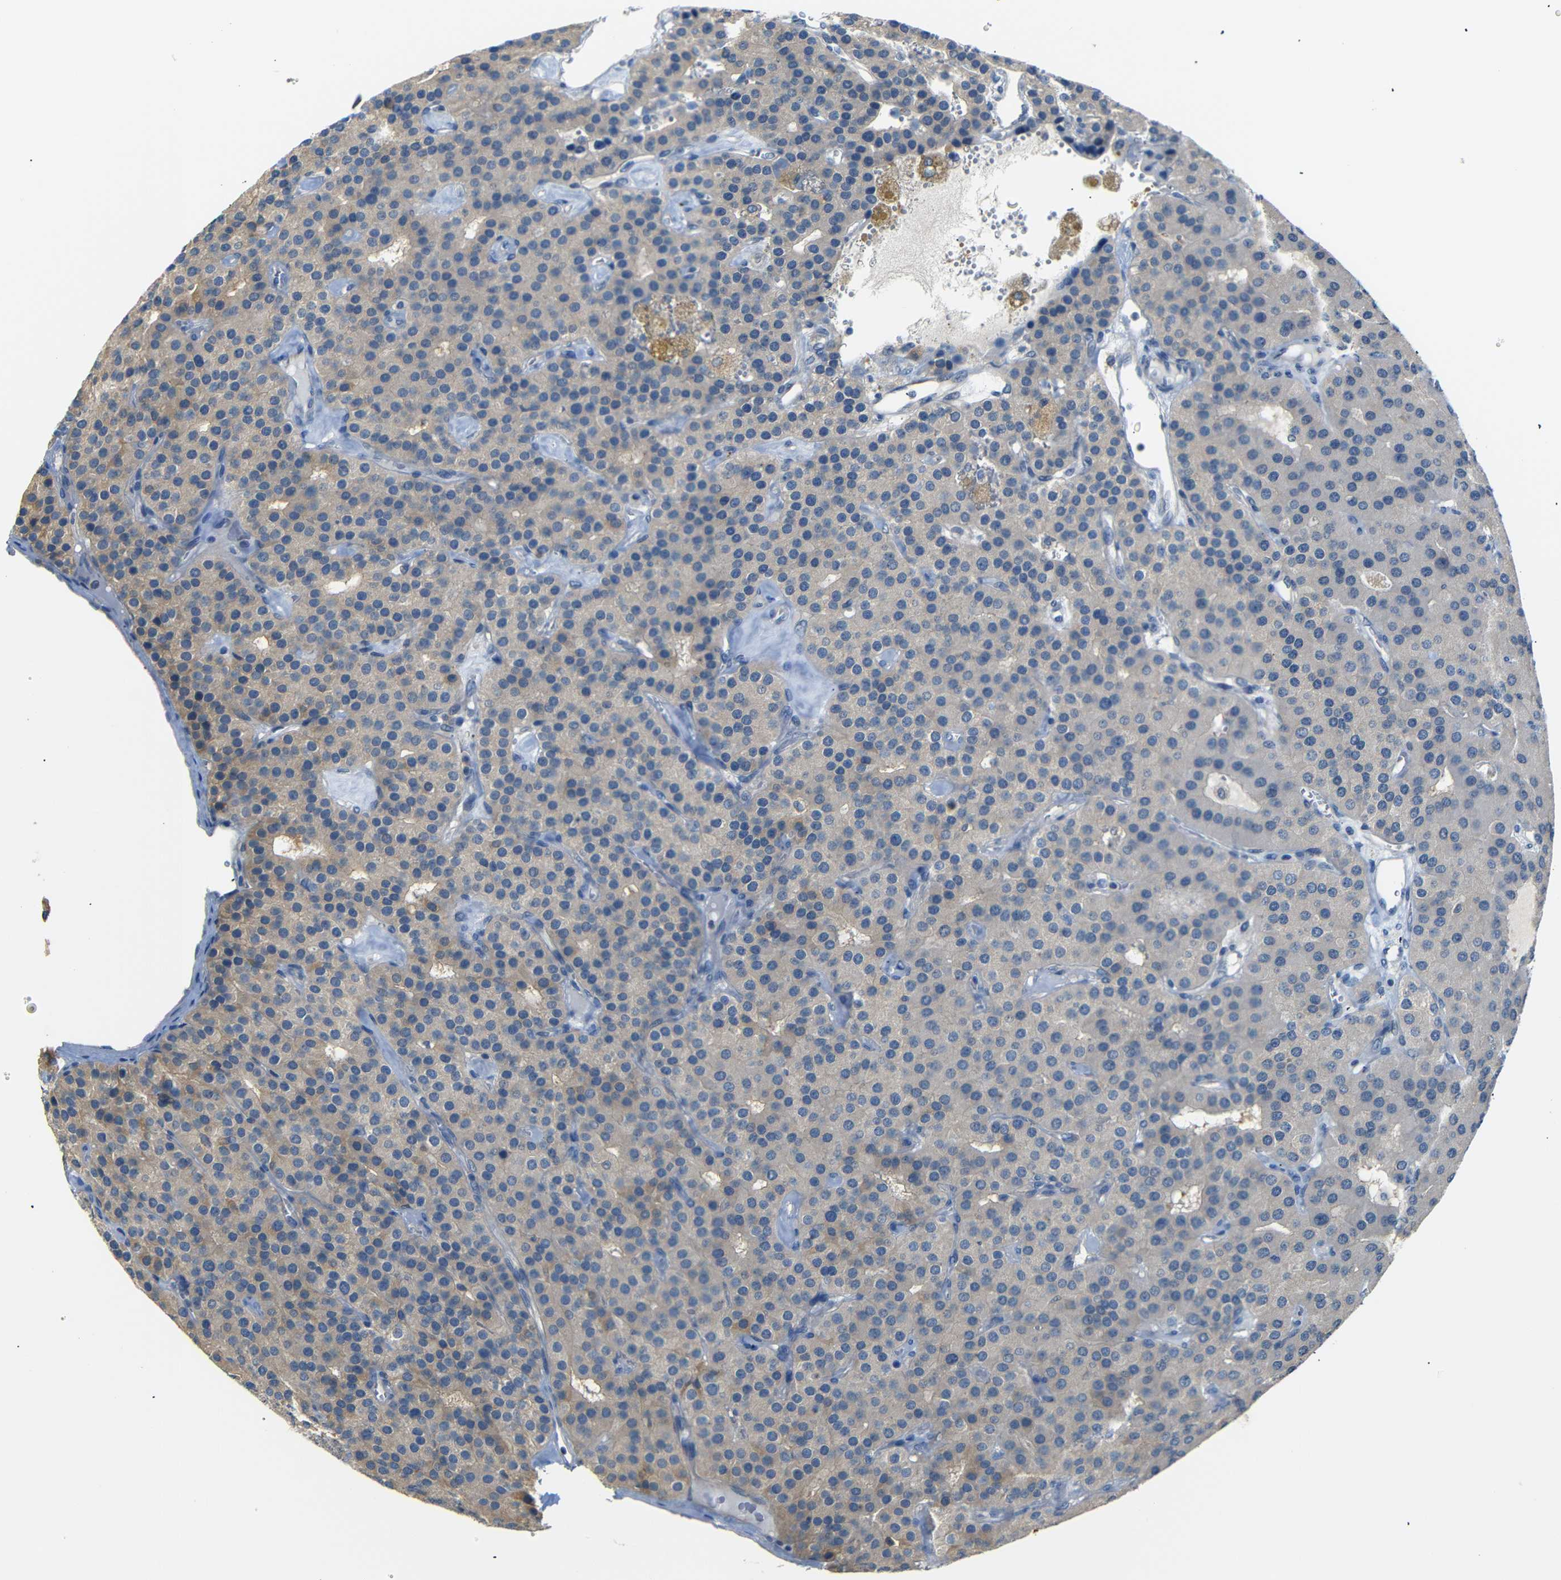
{"staining": {"intensity": "weak", "quantity": "25%-75%", "location": "cytoplasmic/membranous"}, "tissue": "parathyroid gland", "cell_type": "Glandular cells", "image_type": "normal", "snomed": [{"axis": "morphology", "description": "Normal tissue, NOS"}, {"axis": "morphology", "description": "Adenoma, NOS"}, {"axis": "topography", "description": "Parathyroid gland"}], "caption": "Protein staining of unremarkable parathyroid gland shows weak cytoplasmic/membranous staining in approximately 25%-75% of glandular cells.", "gene": "SFN", "patient": {"sex": "female", "age": 86}}